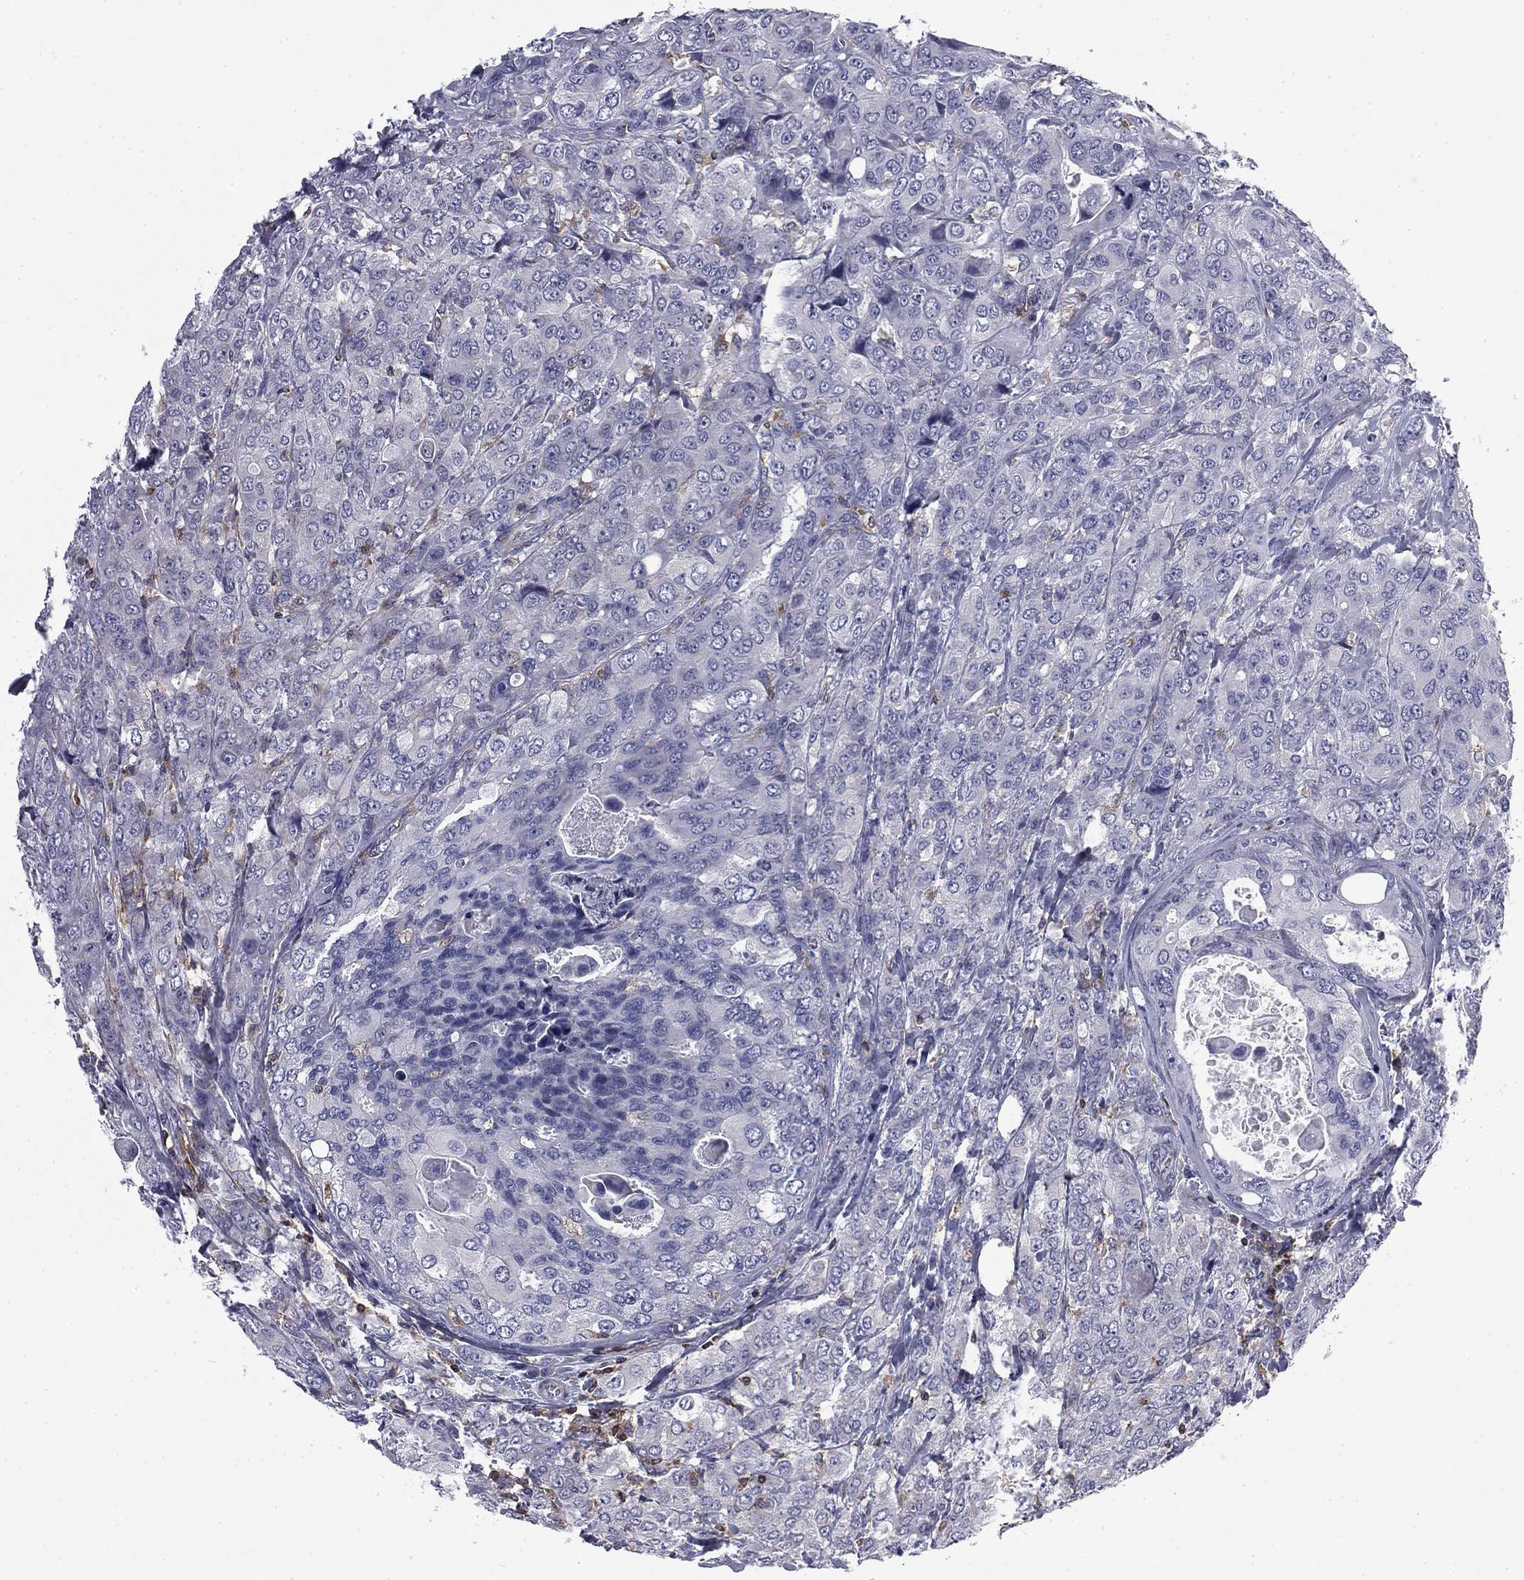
{"staining": {"intensity": "negative", "quantity": "none", "location": "none"}, "tissue": "breast cancer", "cell_type": "Tumor cells", "image_type": "cancer", "snomed": [{"axis": "morphology", "description": "Duct carcinoma"}, {"axis": "topography", "description": "Breast"}], "caption": "Infiltrating ductal carcinoma (breast) was stained to show a protein in brown. There is no significant expression in tumor cells. Brightfield microscopy of immunohistochemistry (IHC) stained with DAB (3,3'-diaminobenzidine) (brown) and hematoxylin (blue), captured at high magnification.", "gene": "ARHGAP45", "patient": {"sex": "female", "age": 43}}